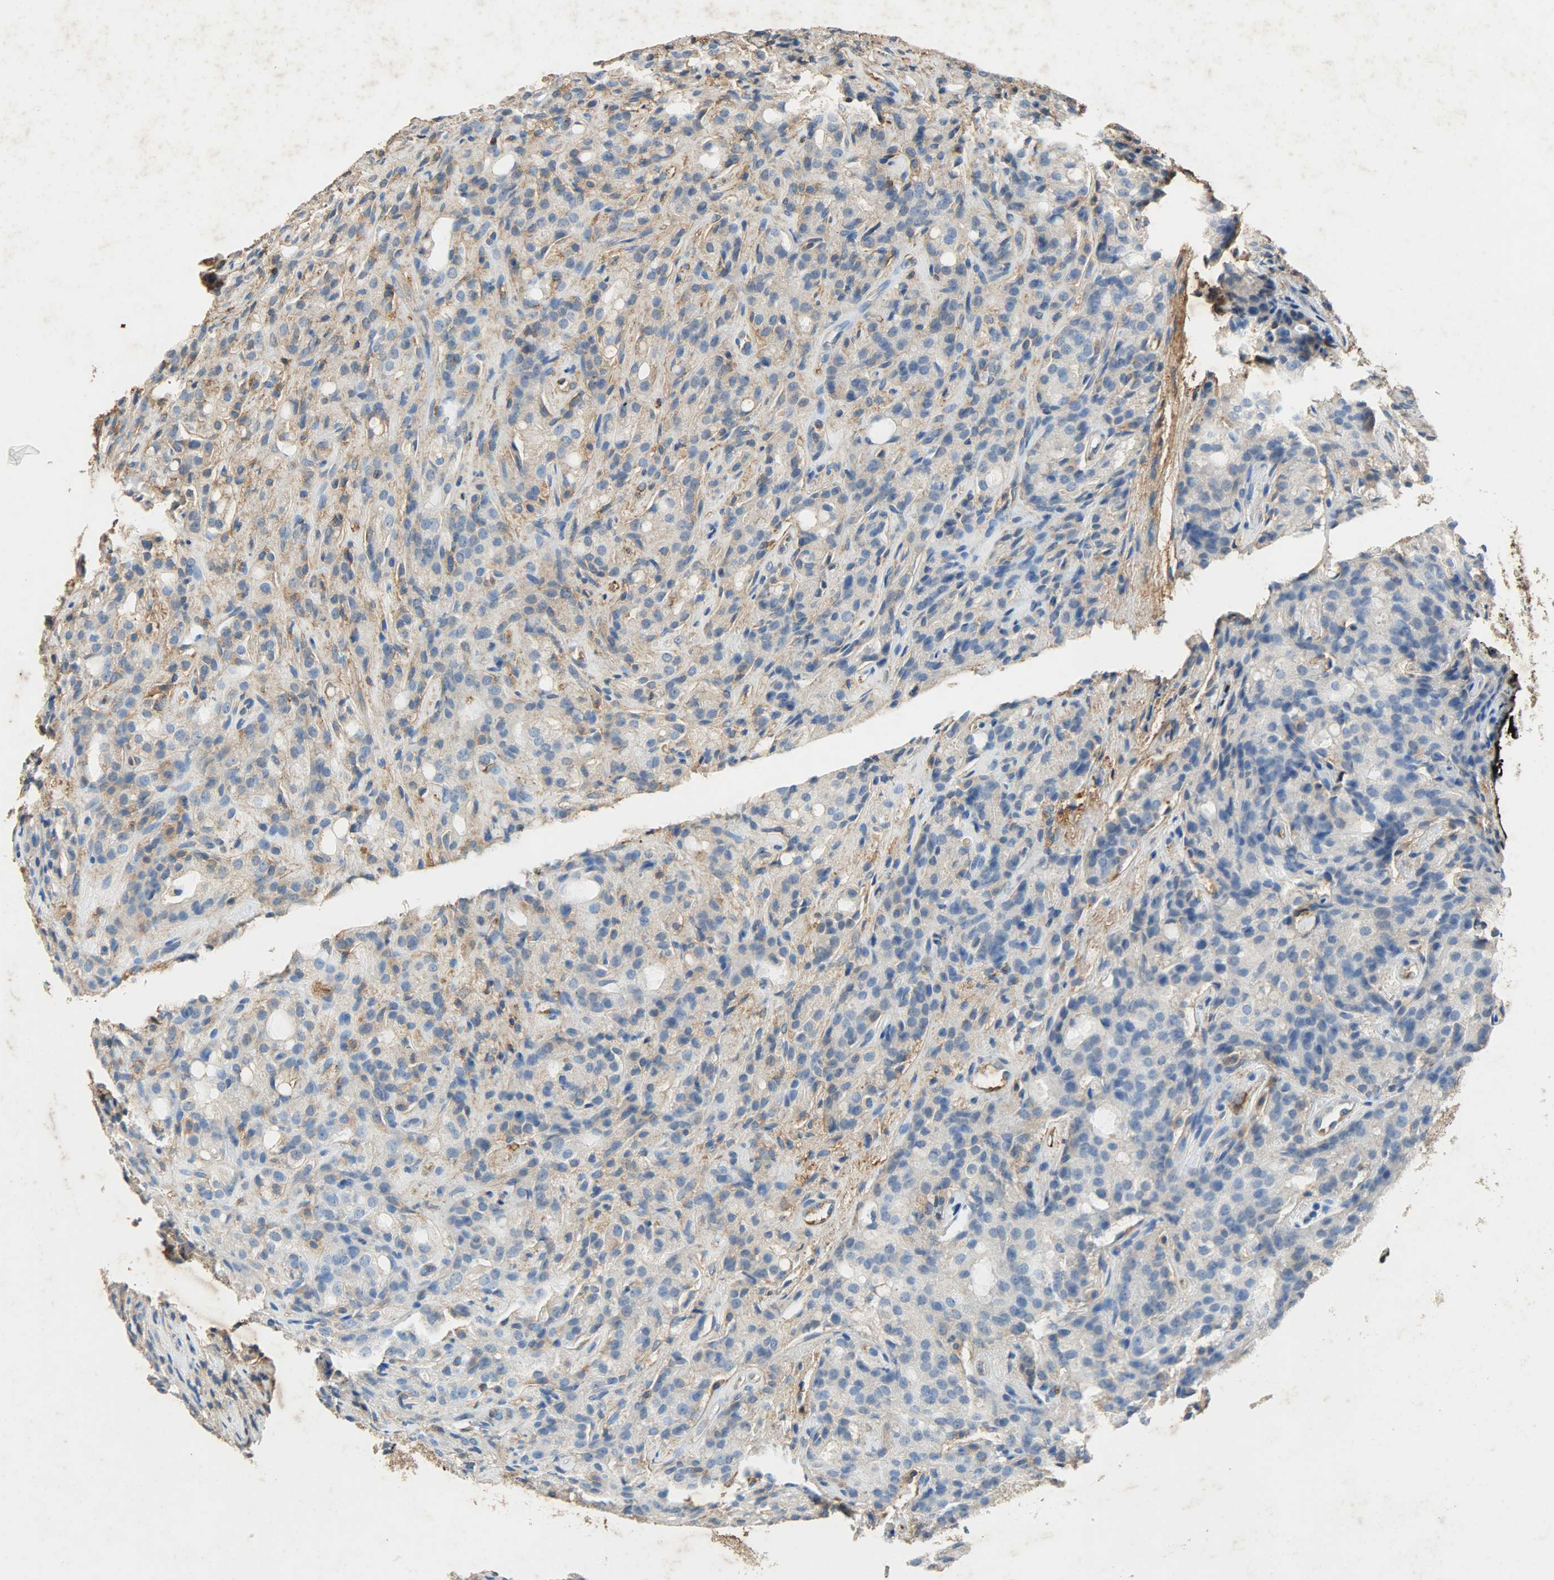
{"staining": {"intensity": "weak", "quantity": "<25%", "location": "cytoplasmic/membranous,nuclear"}, "tissue": "prostate cancer", "cell_type": "Tumor cells", "image_type": "cancer", "snomed": [{"axis": "morphology", "description": "Adenocarcinoma, High grade"}, {"axis": "topography", "description": "Prostate"}], "caption": "IHC photomicrograph of prostate cancer (high-grade adenocarcinoma) stained for a protein (brown), which demonstrates no expression in tumor cells.", "gene": "ANXA6", "patient": {"sex": "male", "age": 72}}